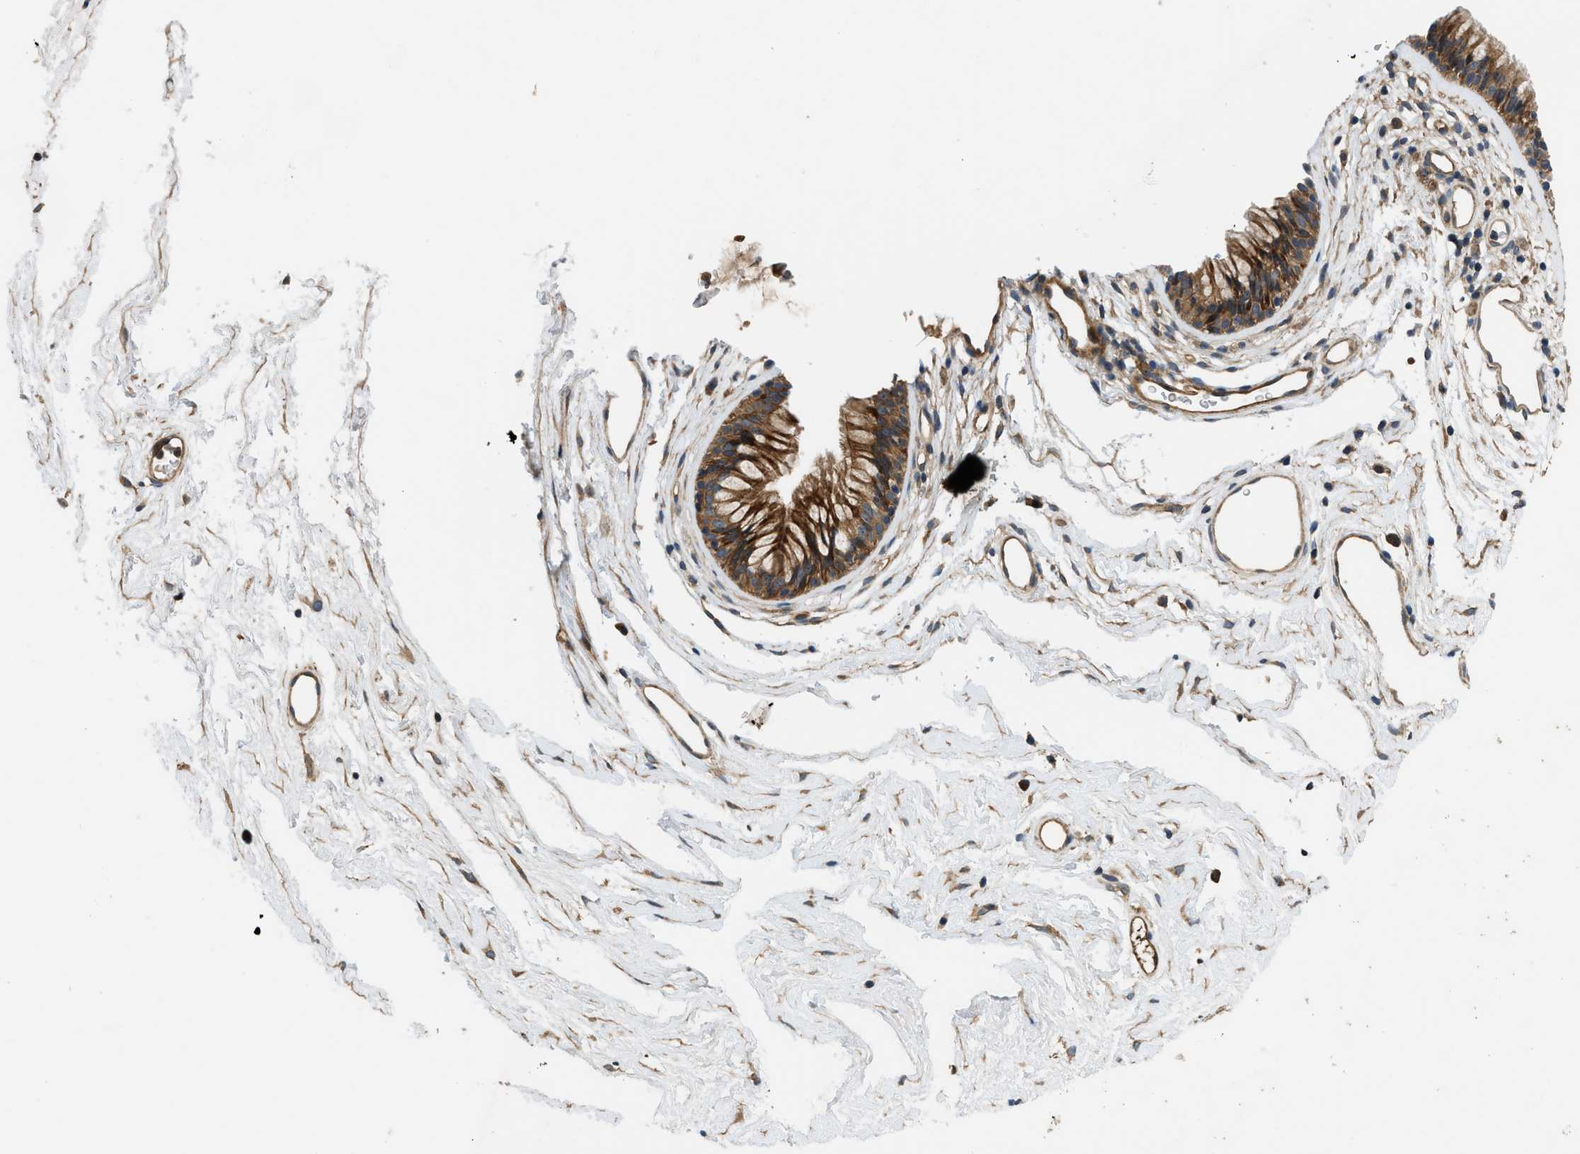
{"staining": {"intensity": "strong", "quantity": ">75%", "location": "cytoplasmic/membranous"}, "tissue": "nasopharynx", "cell_type": "Respiratory epithelial cells", "image_type": "normal", "snomed": [{"axis": "morphology", "description": "Normal tissue, NOS"}, {"axis": "morphology", "description": "Inflammation, NOS"}, {"axis": "topography", "description": "Nasopharynx"}], "caption": "This is a micrograph of IHC staining of normal nasopharynx, which shows strong staining in the cytoplasmic/membranous of respiratory epithelial cells.", "gene": "CNNM3", "patient": {"sex": "male", "age": 48}}